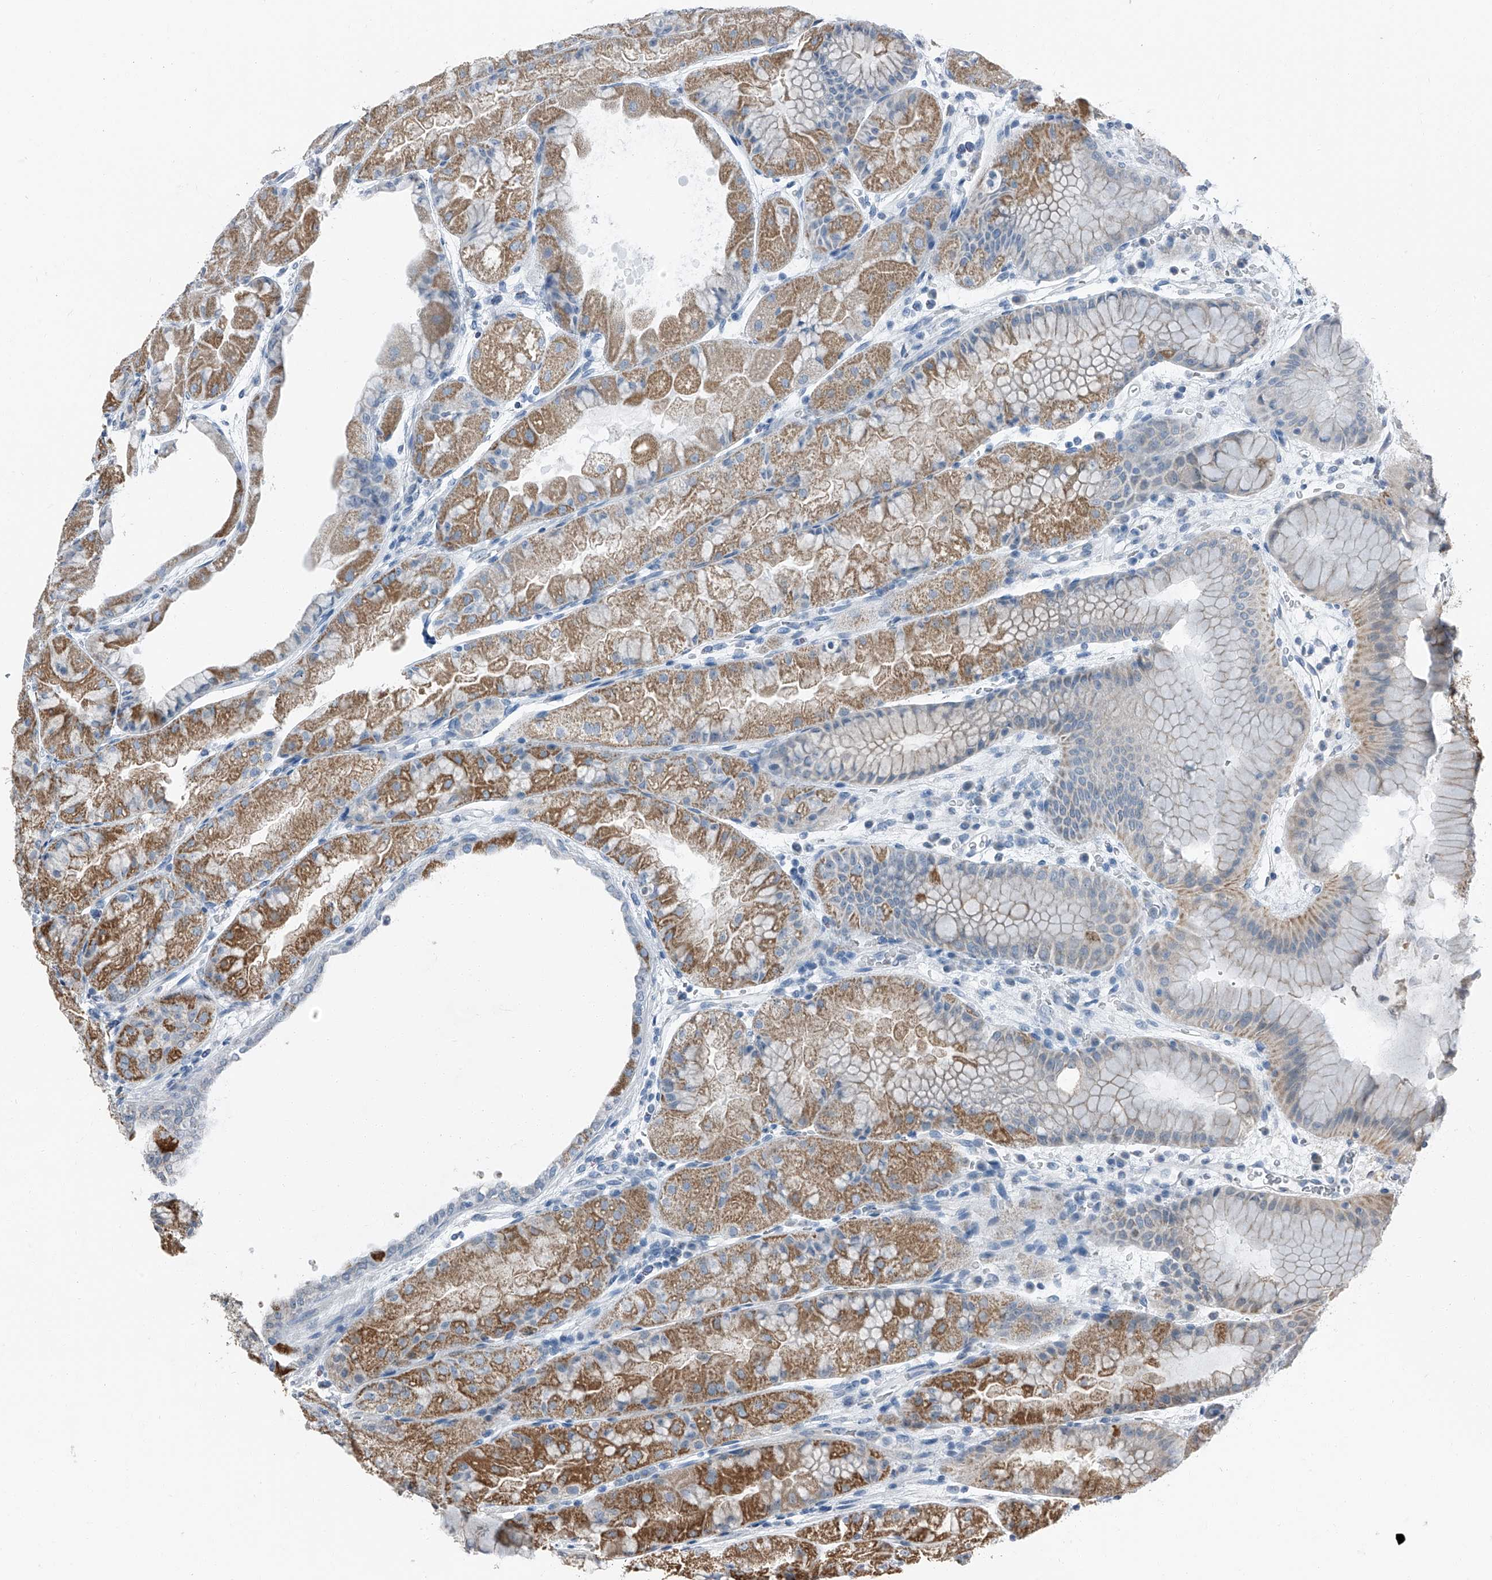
{"staining": {"intensity": "moderate", "quantity": "25%-75%", "location": "cytoplasmic/membranous"}, "tissue": "stomach", "cell_type": "Glandular cells", "image_type": "normal", "snomed": [{"axis": "morphology", "description": "Normal tissue, NOS"}, {"axis": "topography", "description": "Stomach, upper"}], "caption": "A histopathology image showing moderate cytoplasmic/membranous staining in about 25%-75% of glandular cells in unremarkable stomach, as visualized by brown immunohistochemical staining.", "gene": "CHRNA7", "patient": {"sex": "male", "age": 47}}